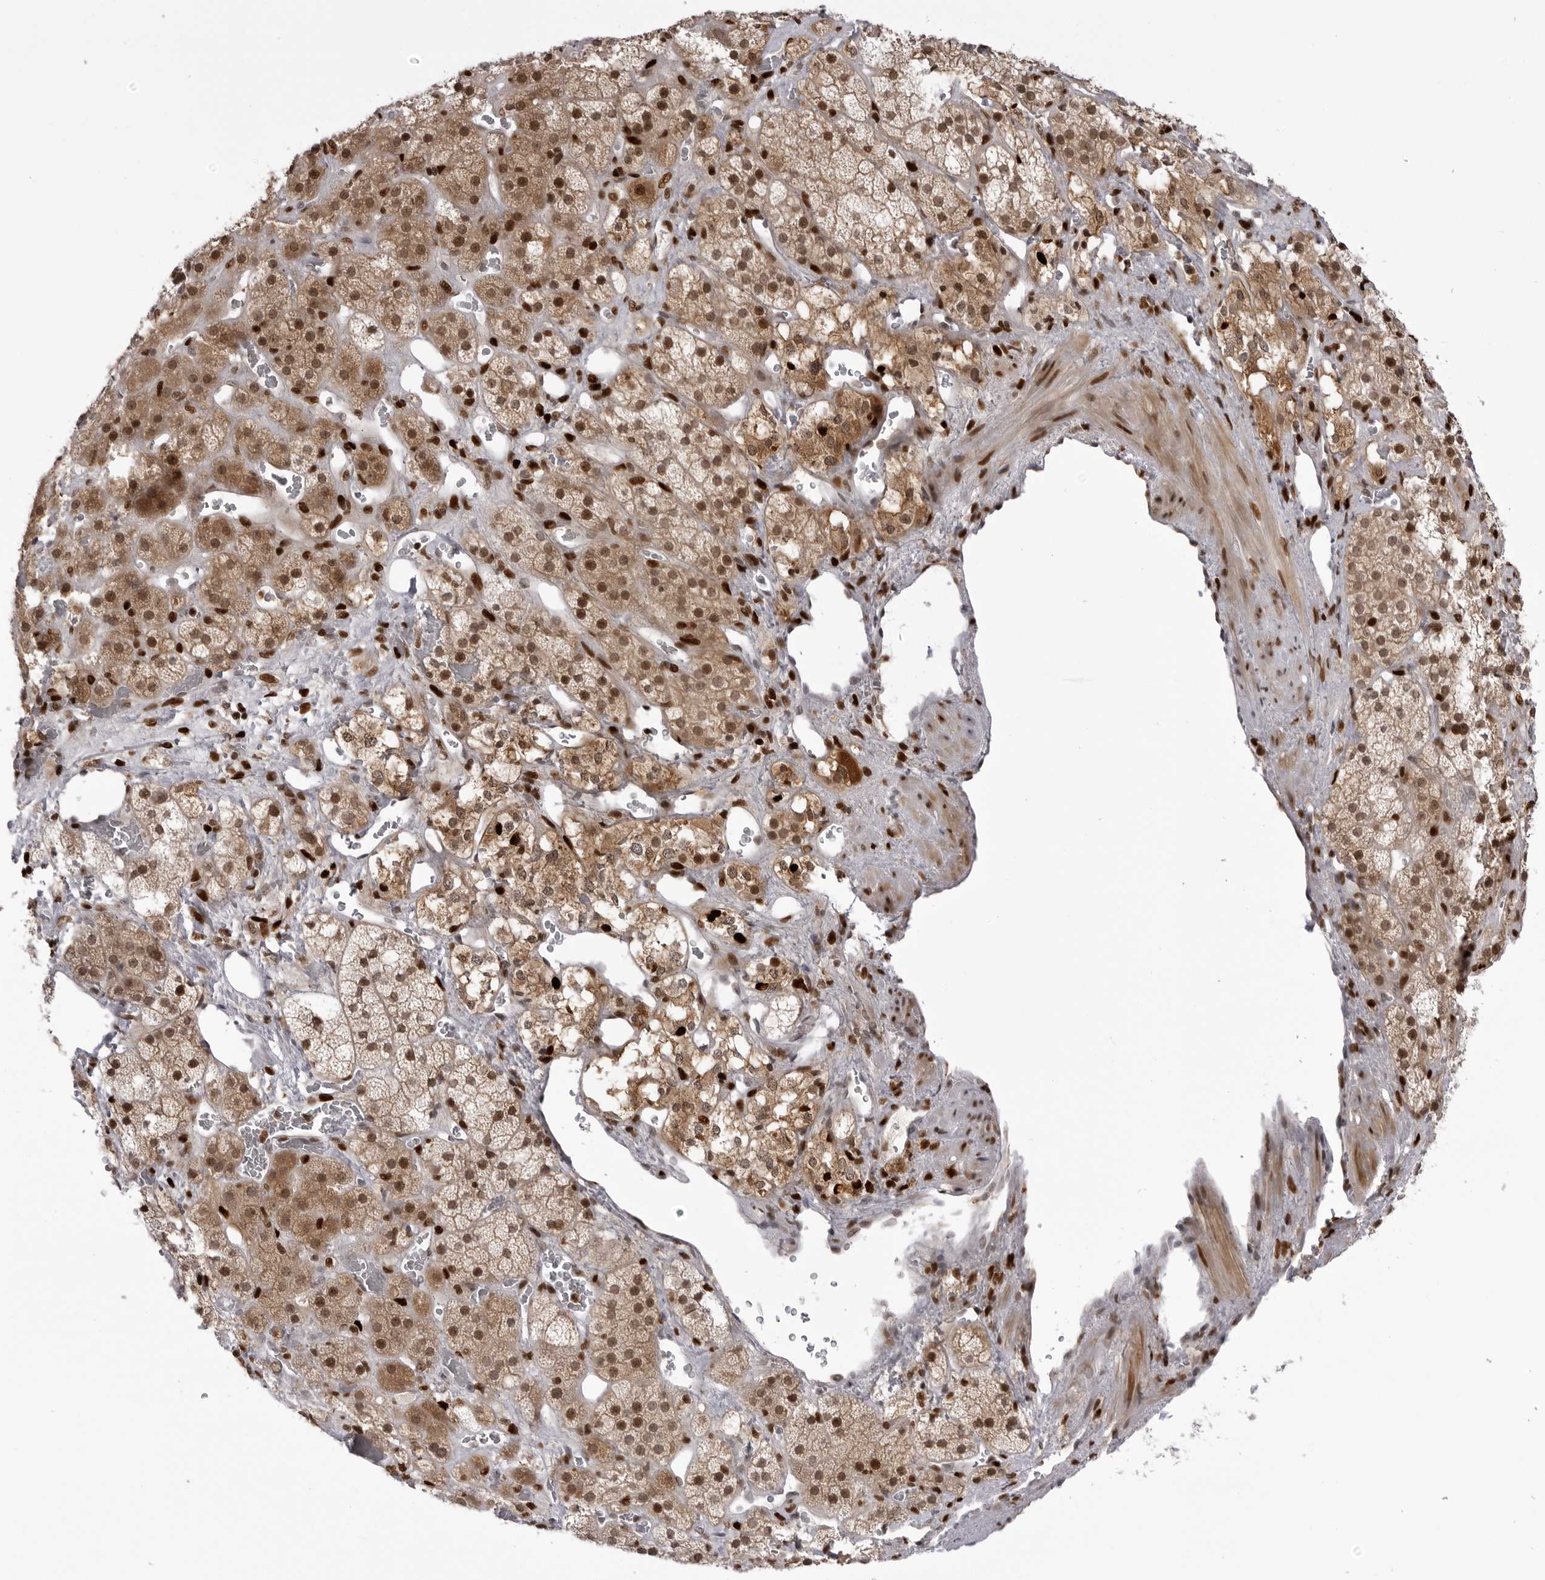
{"staining": {"intensity": "moderate", "quantity": ">75%", "location": "cytoplasmic/membranous,nuclear"}, "tissue": "adrenal gland", "cell_type": "Glandular cells", "image_type": "normal", "snomed": [{"axis": "morphology", "description": "Normal tissue, NOS"}, {"axis": "topography", "description": "Adrenal gland"}], "caption": "Normal adrenal gland was stained to show a protein in brown. There is medium levels of moderate cytoplasmic/membranous,nuclear expression in approximately >75% of glandular cells.", "gene": "PTK2B", "patient": {"sex": "male", "age": 57}}